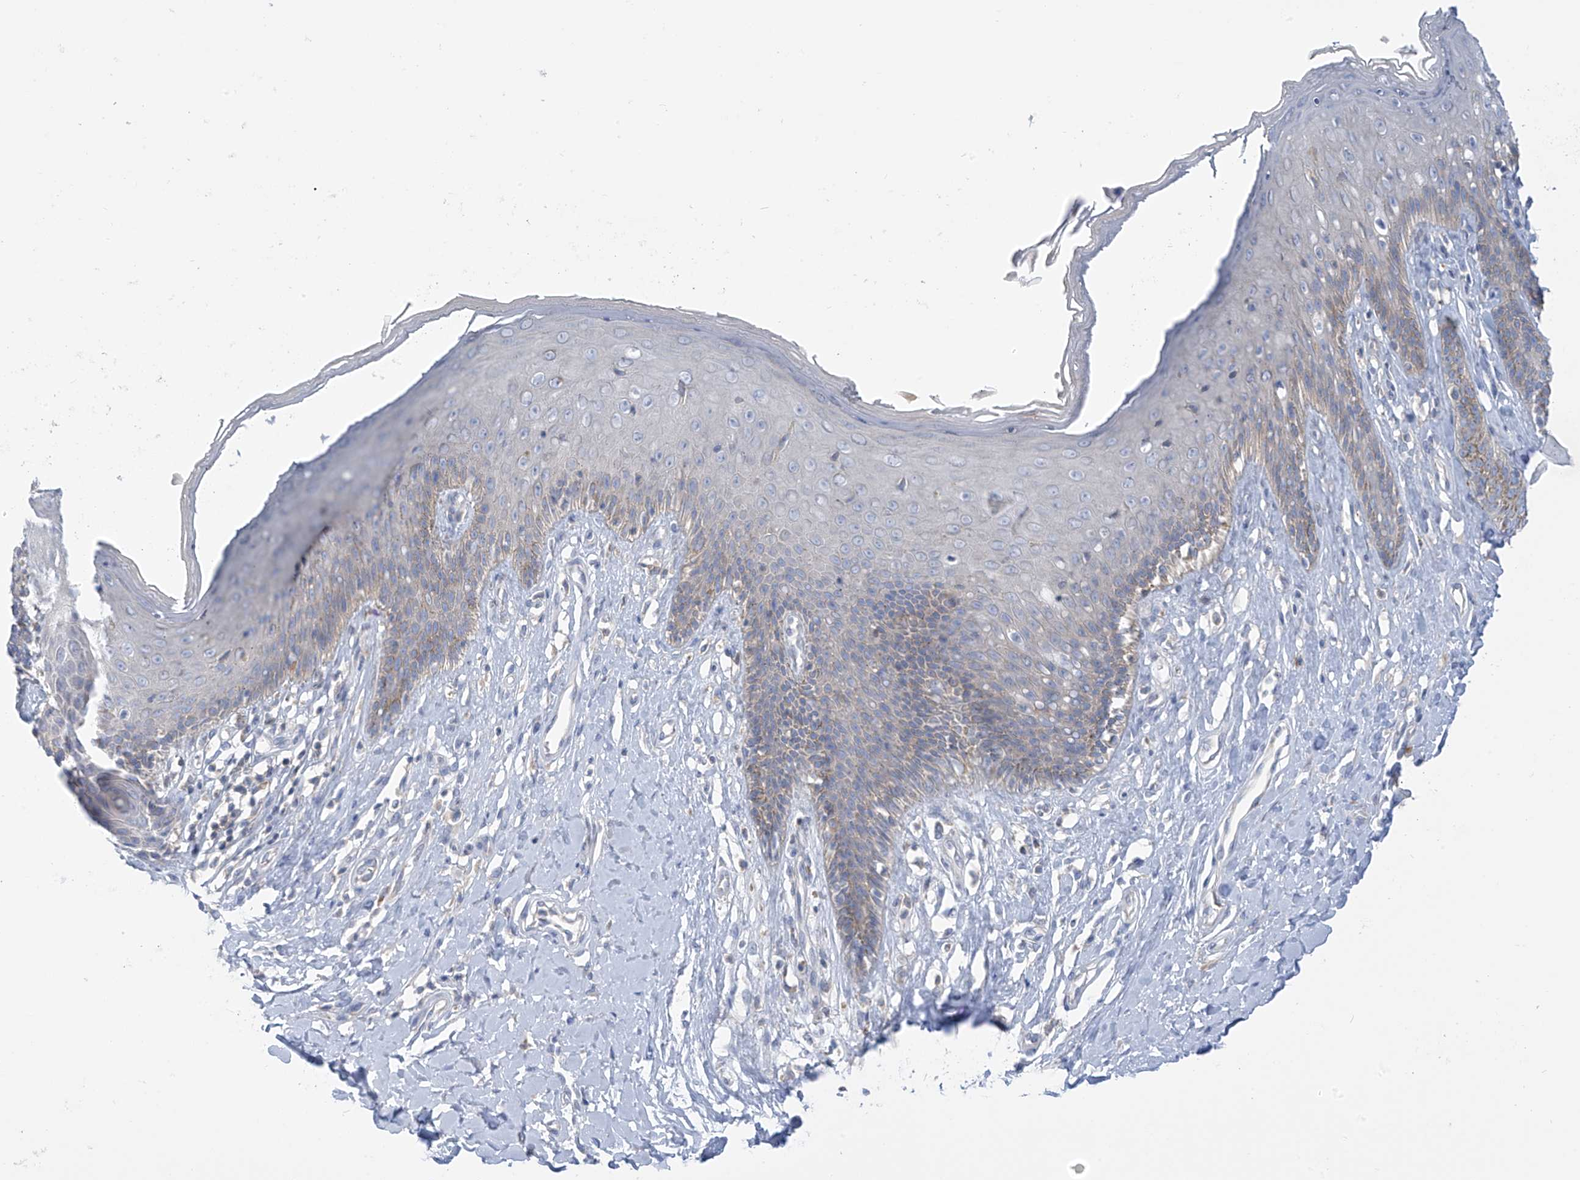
{"staining": {"intensity": "weak", "quantity": "<25%", "location": "cytoplasmic/membranous"}, "tissue": "skin", "cell_type": "Epidermal cells", "image_type": "normal", "snomed": [{"axis": "morphology", "description": "Normal tissue, NOS"}, {"axis": "morphology", "description": "Squamous cell carcinoma, NOS"}, {"axis": "topography", "description": "Vulva"}], "caption": "Epidermal cells show no significant protein expression in benign skin. (DAB IHC with hematoxylin counter stain).", "gene": "SLC6A12", "patient": {"sex": "female", "age": 85}}